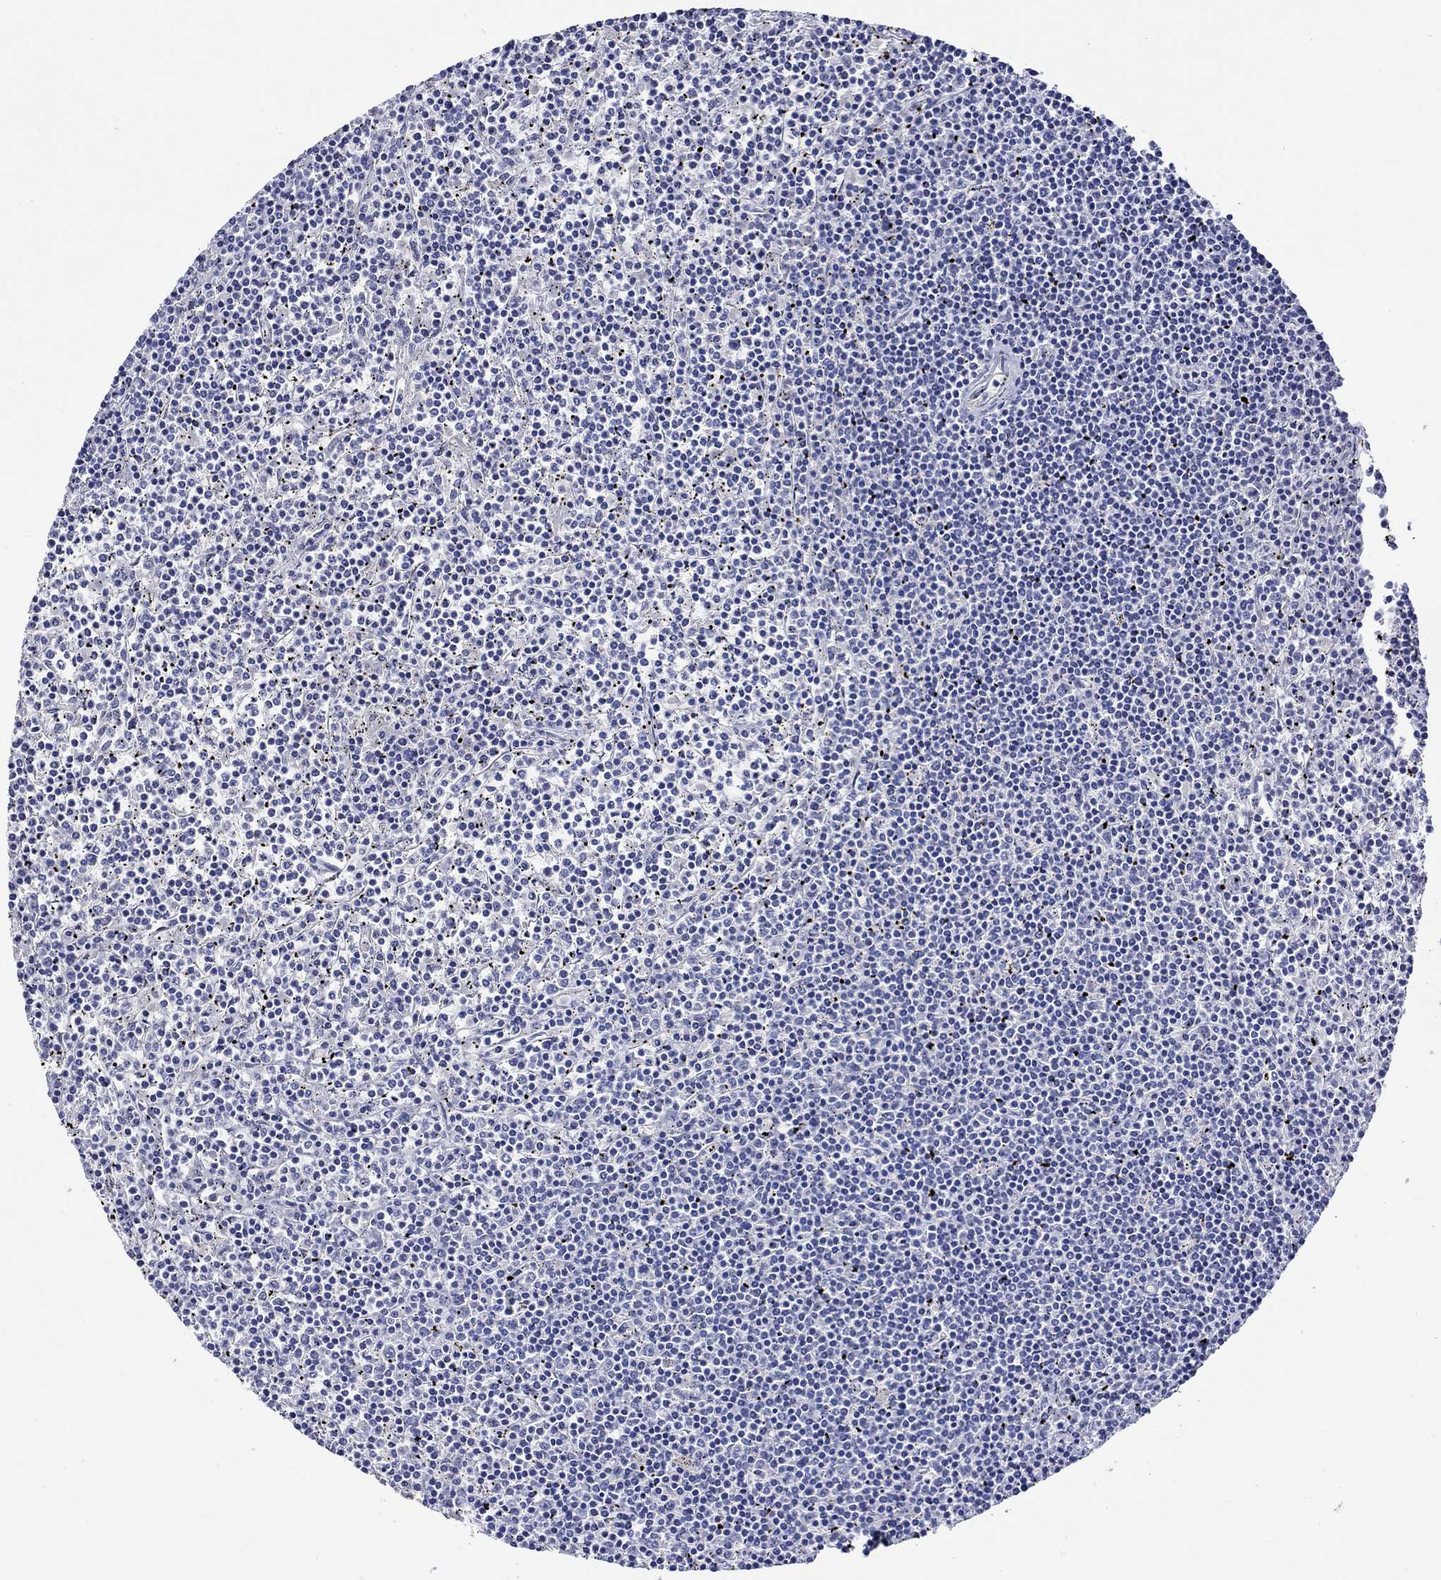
{"staining": {"intensity": "negative", "quantity": "none", "location": "none"}, "tissue": "lymphoma", "cell_type": "Tumor cells", "image_type": "cancer", "snomed": [{"axis": "morphology", "description": "Malignant lymphoma, non-Hodgkin's type, Low grade"}, {"axis": "topography", "description": "Spleen"}], "caption": "This is an immunohistochemistry (IHC) histopathology image of malignant lymphoma, non-Hodgkin's type (low-grade). There is no positivity in tumor cells.", "gene": "CRYAB", "patient": {"sex": "female", "age": 19}}